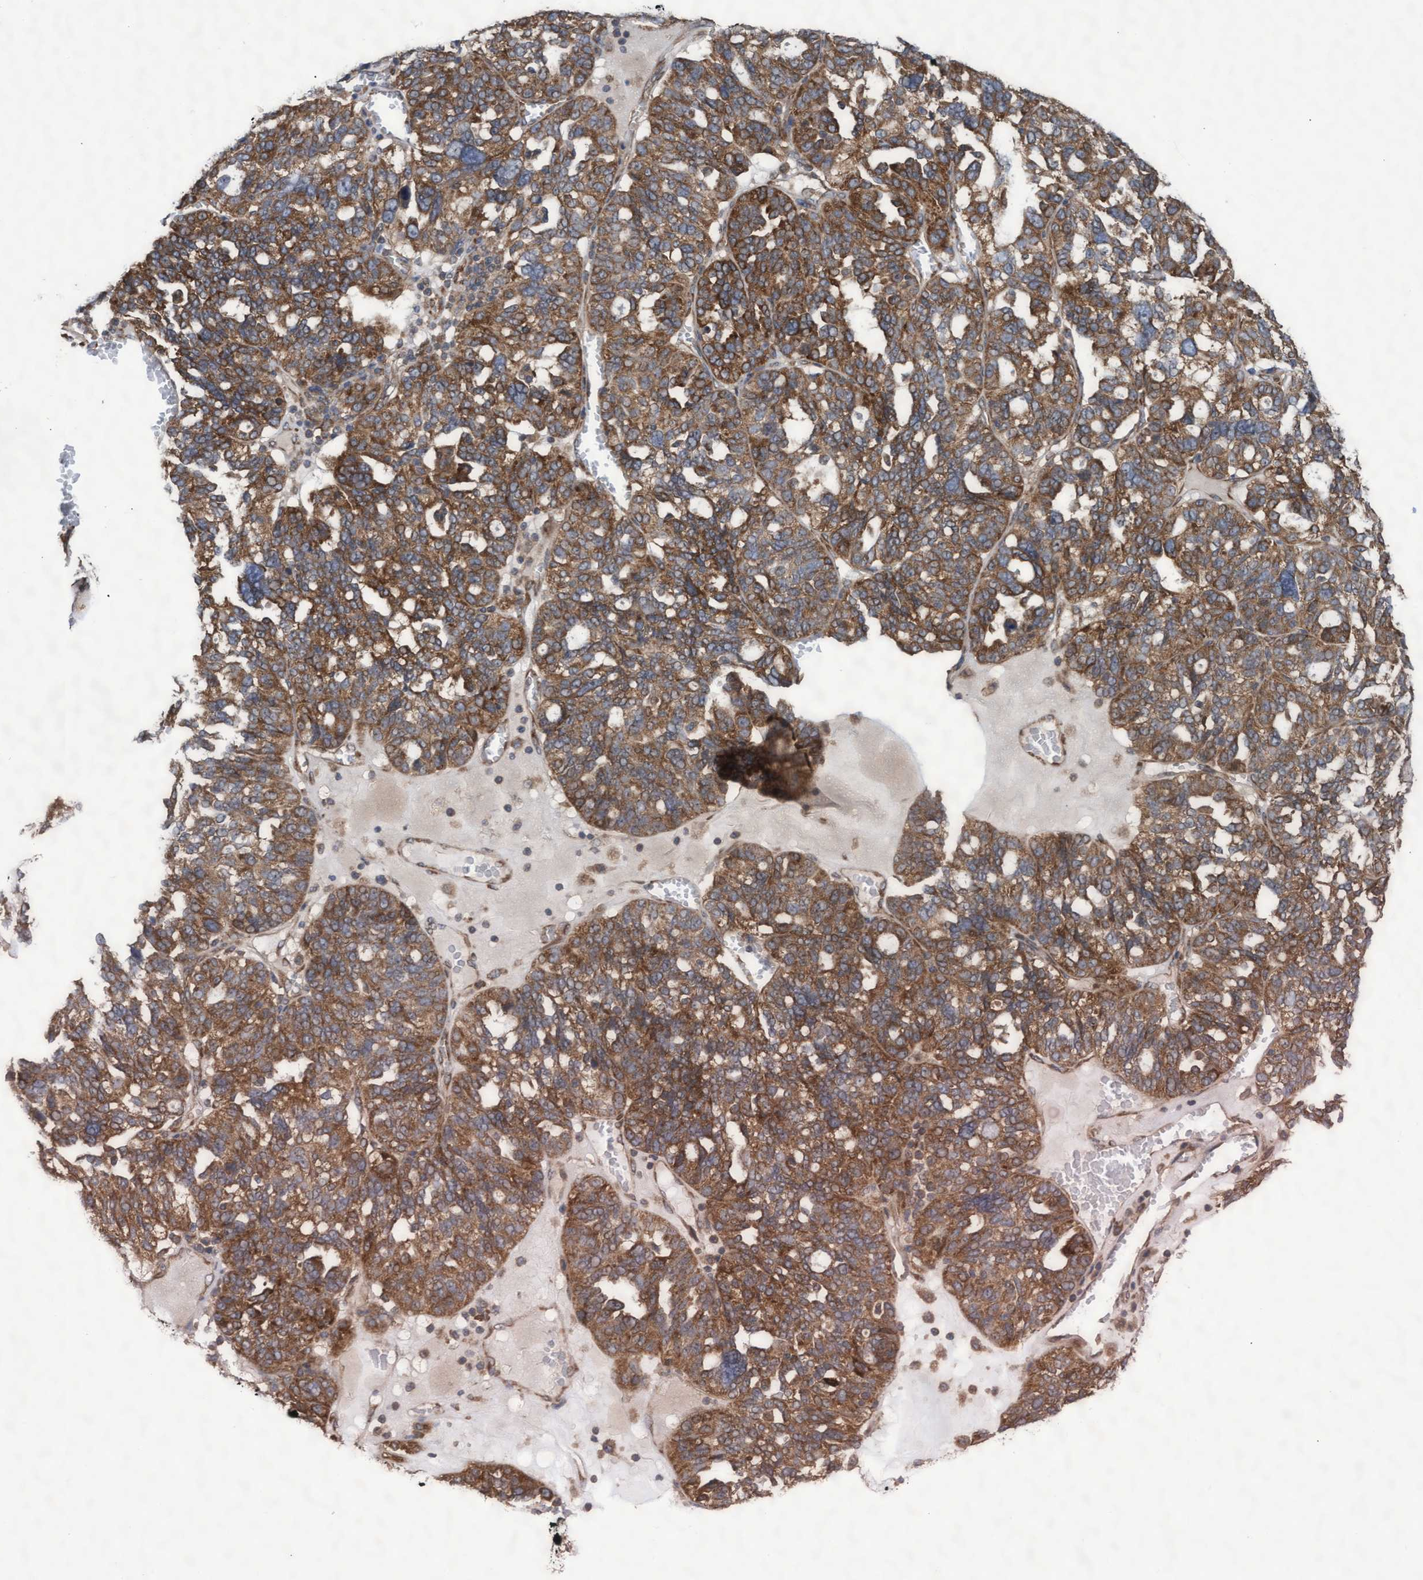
{"staining": {"intensity": "moderate", "quantity": ">75%", "location": "cytoplasmic/membranous"}, "tissue": "ovarian cancer", "cell_type": "Tumor cells", "image_type": "cancer", "snomed": [{"axis": "morphology", "description": "Cystadenocarcinoma, serous, NOS"}, {"axis": "topography", "description": "Ovary"}], "caption": "Serous cystadenocarcinoma (ovarian) stained with a protein marker demonstrates moderate staining in tumor cells.", "gene": "ABCF2", "patient": {"sex": "female", "age": 59}}